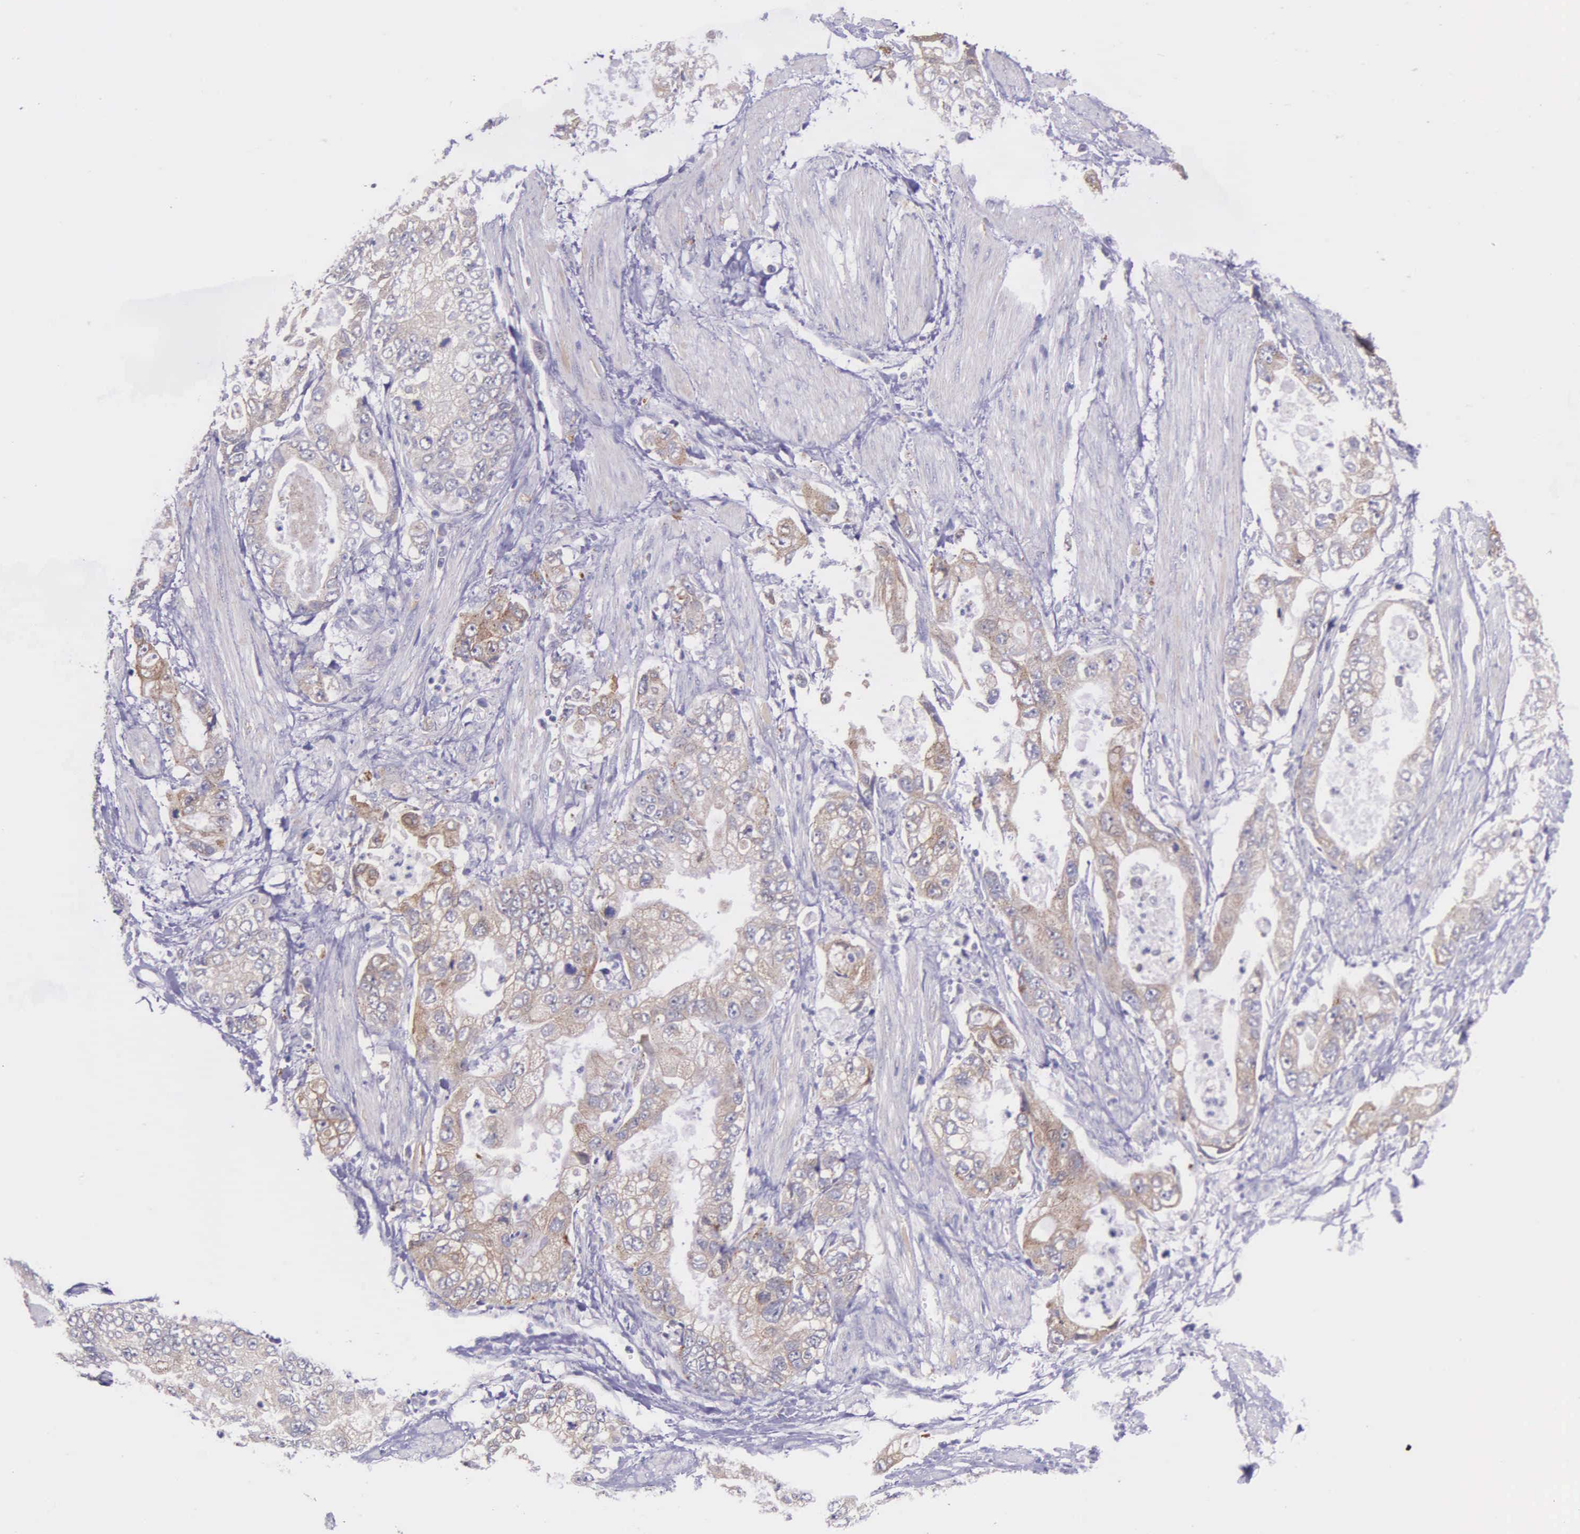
{"staining": {"intensity": "weak", "quantity": "25%-75%", "location": "cytoplasmic/membranous"}, "tissue": "stomach cancer", "cell_type": "Tumor cells", "image_type": "cancer", "snomed": [{"axis": "morphology", "description": "Adenocarcinoma, NOS"}, {"axis": "topography", "description": "Pancreas"}, {"axis": "topography", "description": "Stomach, upper"}], "caption": "Tumor cells exhibit low levels of weak cytoplasmic/membranous expression in about 25%-75% of cells in adenocarcinoma (stomach).", "gene": "NSDHL", "patient": {"sex": "male", "age": 77}}